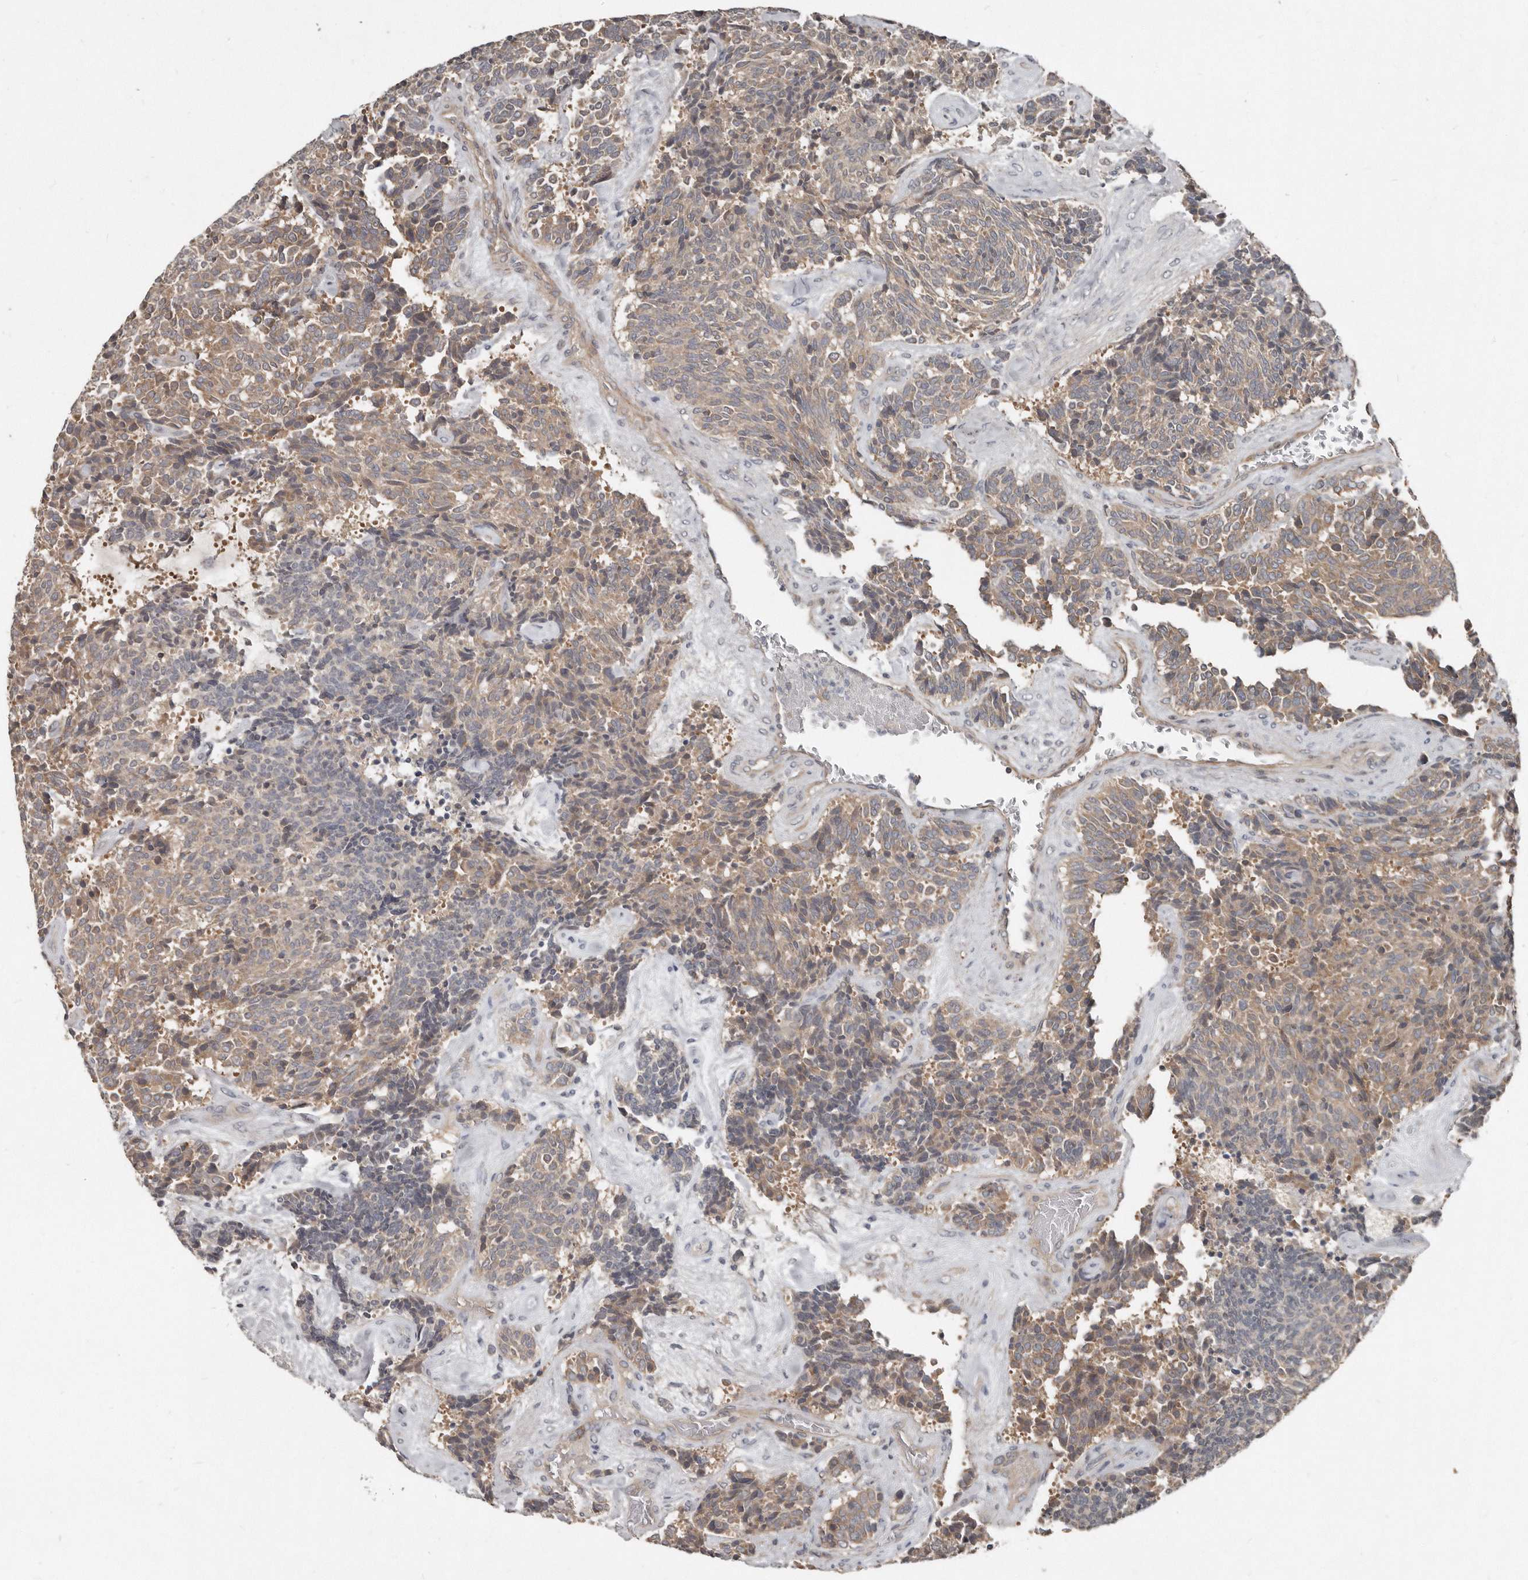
{"staining": {"intensity": "weak", "quantity": ">75%", "location": "cytoplasmic/membranous"}, "tissue": "carcinoid", "cell_type": "Tumor cells", "image_type": "cancer", "snomed": [{"axis": "morphology", "description": "Carcinoid, malignant, NOS"}, {"axis": "topography", "description": "Pancreas"}], "caption": "Protein expression analysis of carcinoid shows weak cytoplasmic/membranous positivity in about >75% of tumor cells.", "gene": "AKNAD1", "patient": {"sex": "female", "age": 54}}